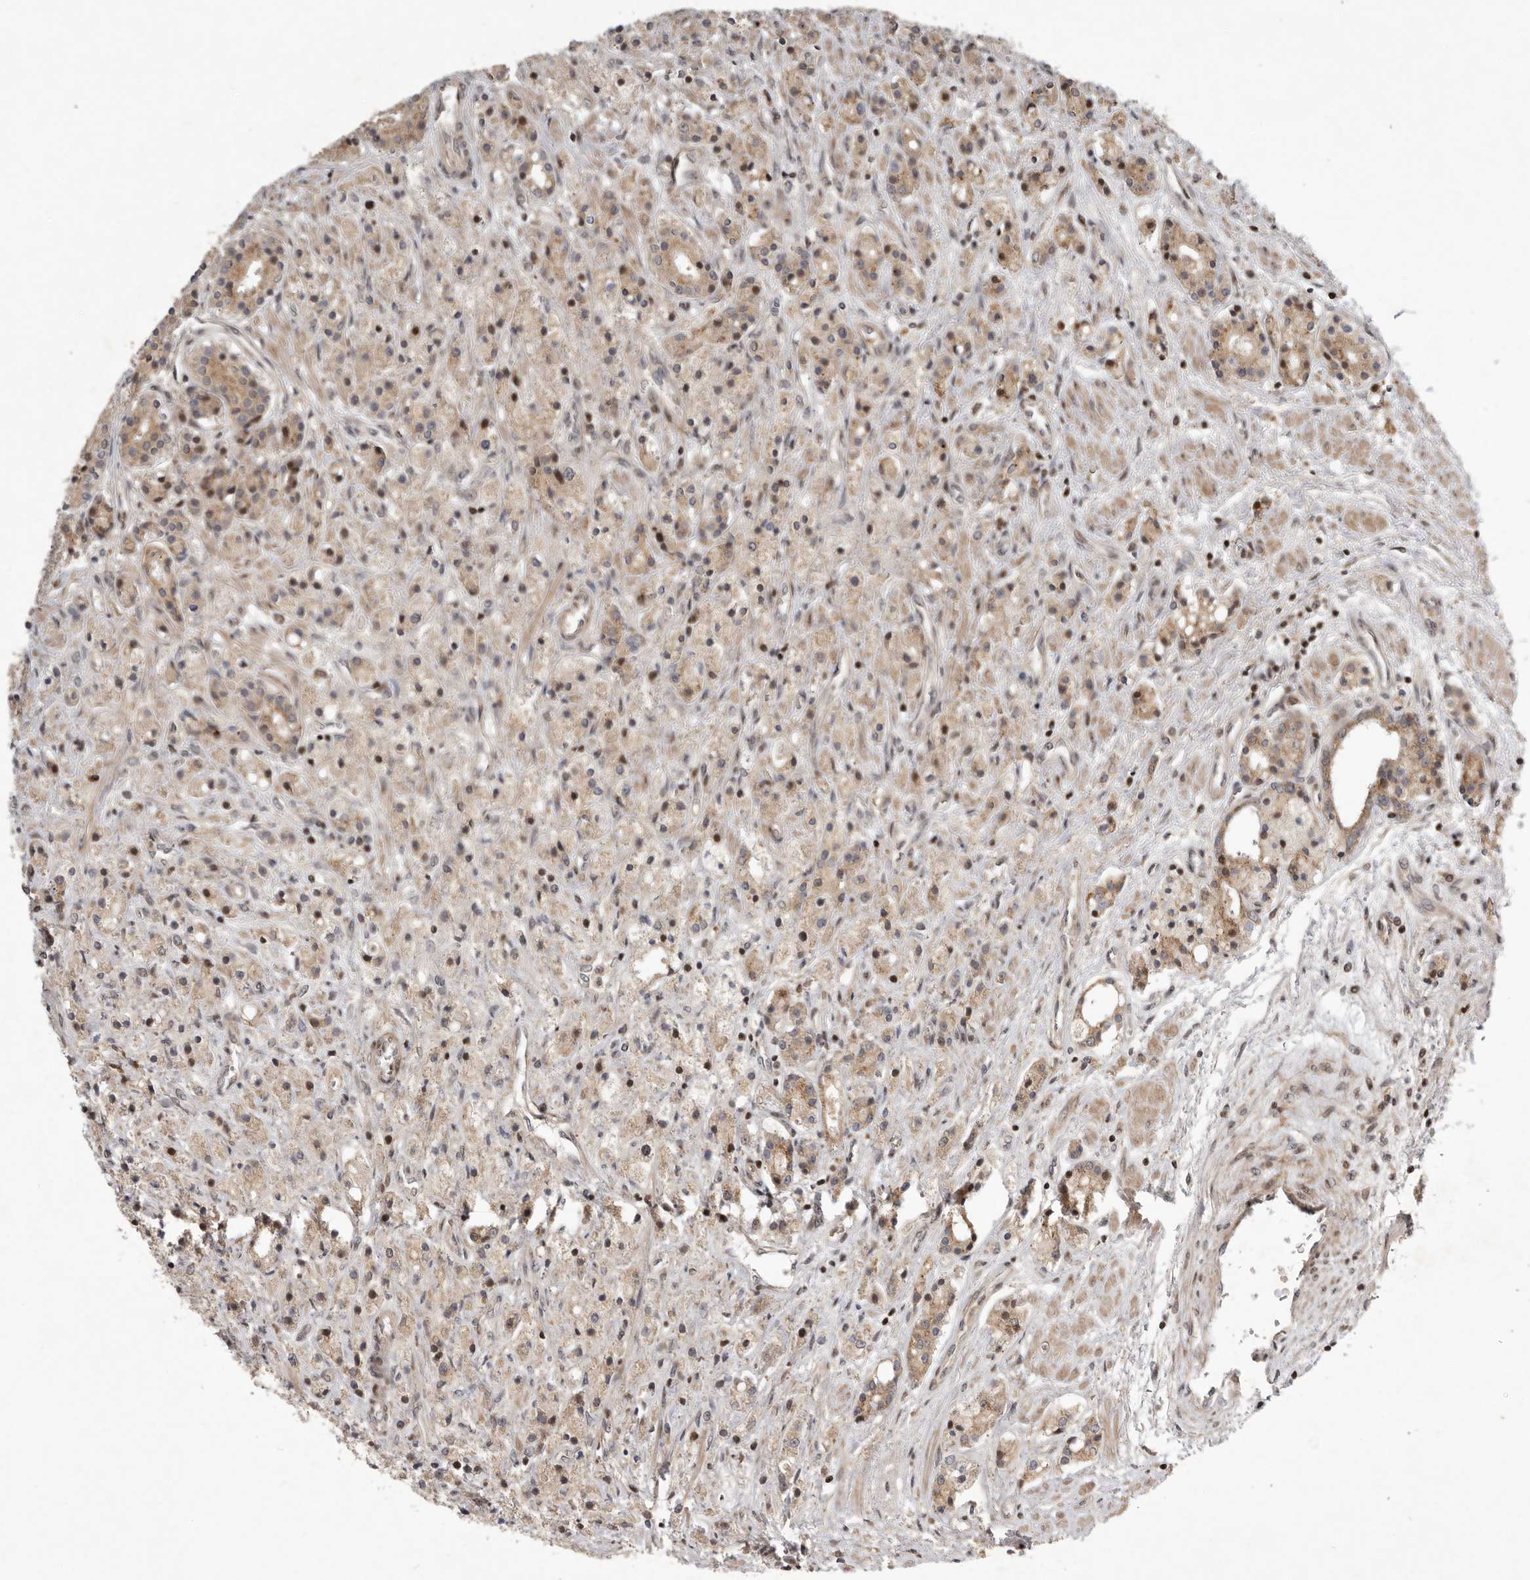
{"staining": {"intensity": "moderate", "quantity": ">75%", "location": "cytoplasmic/membranous,nuclear"}, "tissue": "prostate cancer", "cell_type": "Tumor cells", "image_type": "cancer", "snomed": [{"axis": "morphology", "description": "Adenocarcinoma, High grade"}, {"axis": "topography", "description": "Prostate"}], "caption": "Moderate cytoplasmic/membranous and nuclear protein staining is present in about >75% of tumor cells in prostate cancer (high-grade adenocarcinoma).", "gene": "RABIF", "patient": {"sex": "male", "age": 60}}